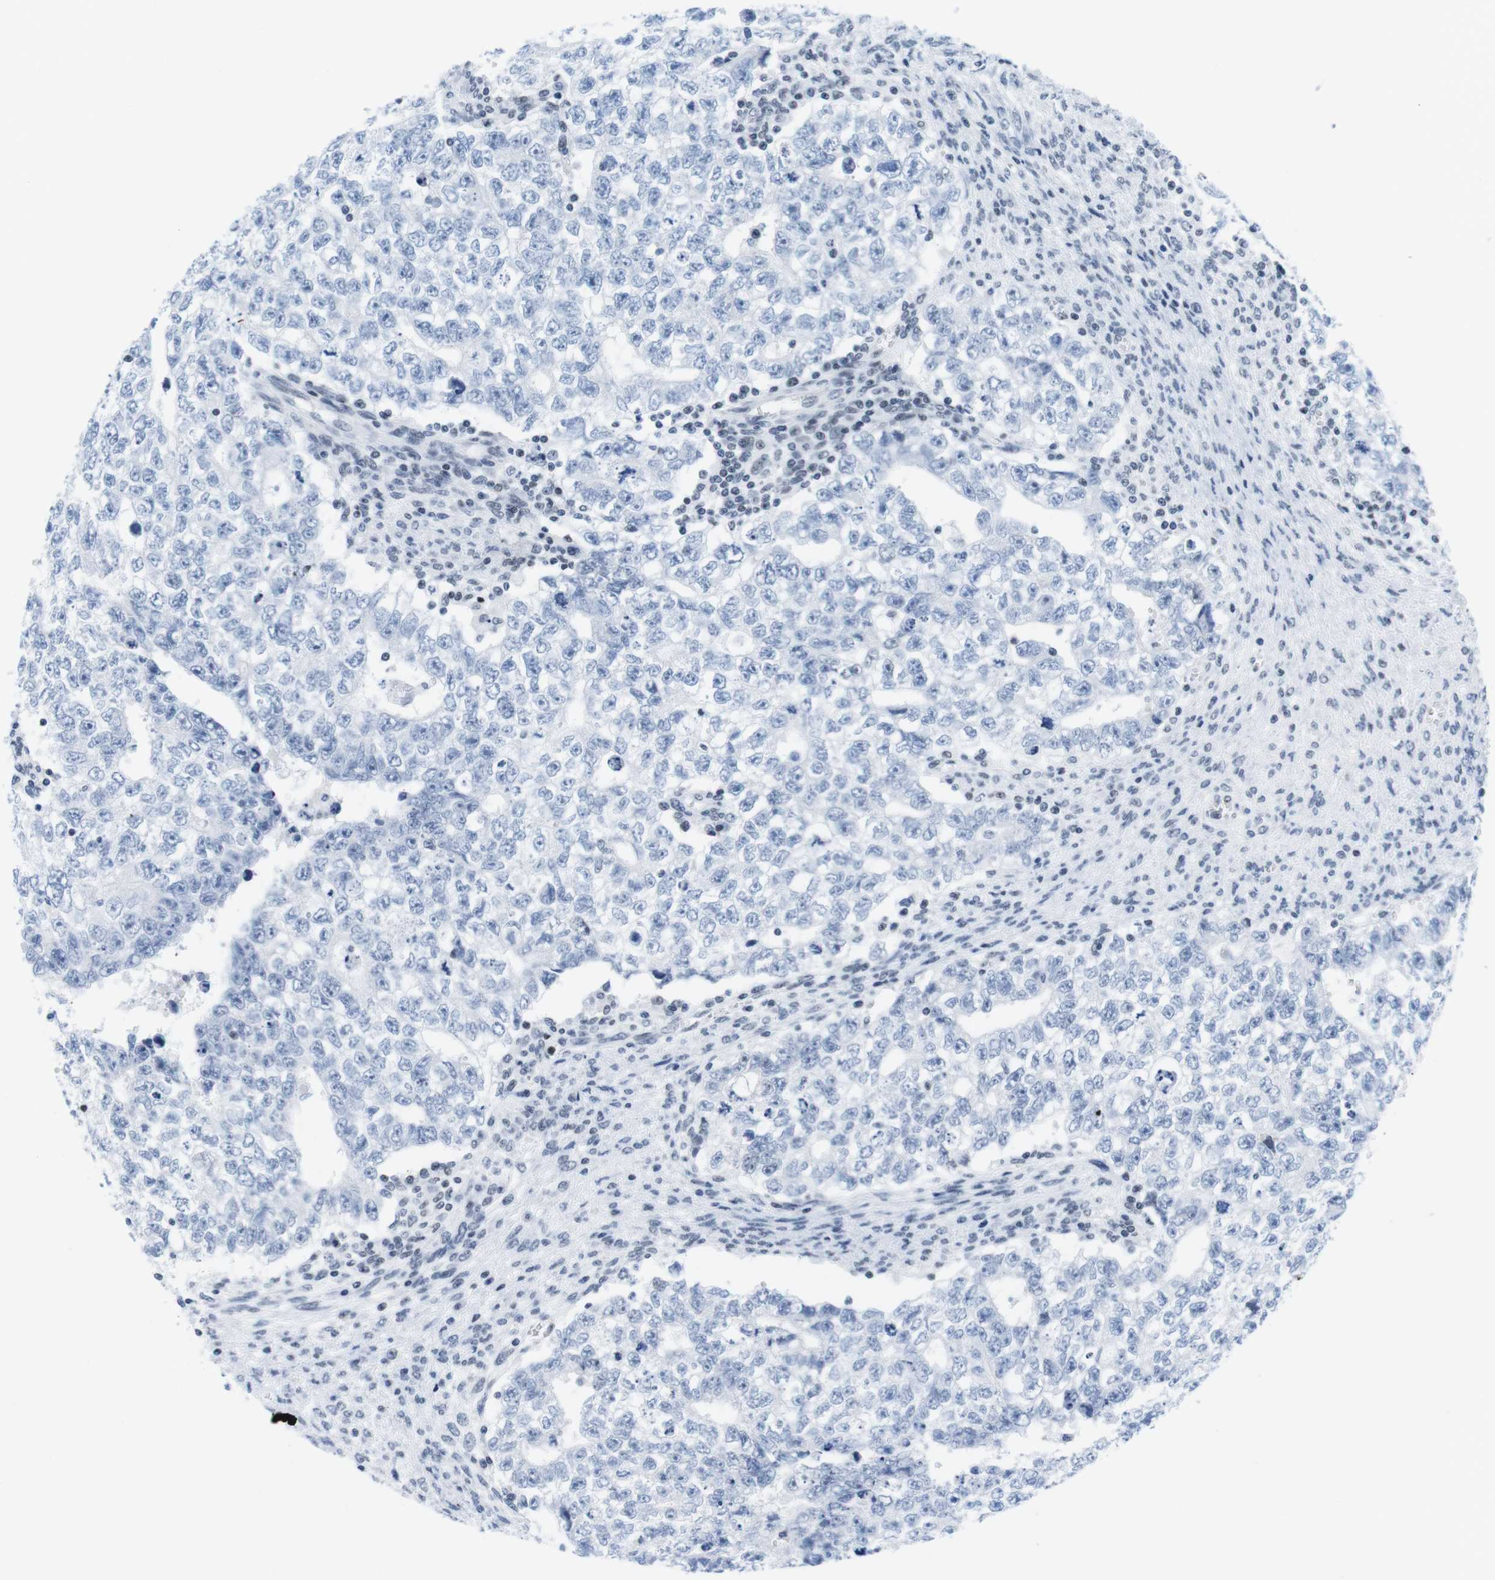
{"staining": {"intensity": "negative", "quantity": "none", "location": "none"}, "tissue": "testis cancer", "cell_type": "Tumor cells", "image_type": "cancer", "snomed": [{"axis": "morphology", "description": "Seminoma, NOS"}, {"axis": "morphology", "description": "Carcinoma, Embryonal, NOS"}, {"axis": "topography", "description": "Testis"}], "caption": "A photomicrograph of human testis embryonal carcinoma is negative for staining in tumor cells.", "gene": "IFI16", "patient": {"sex": "male", "age": 38}}